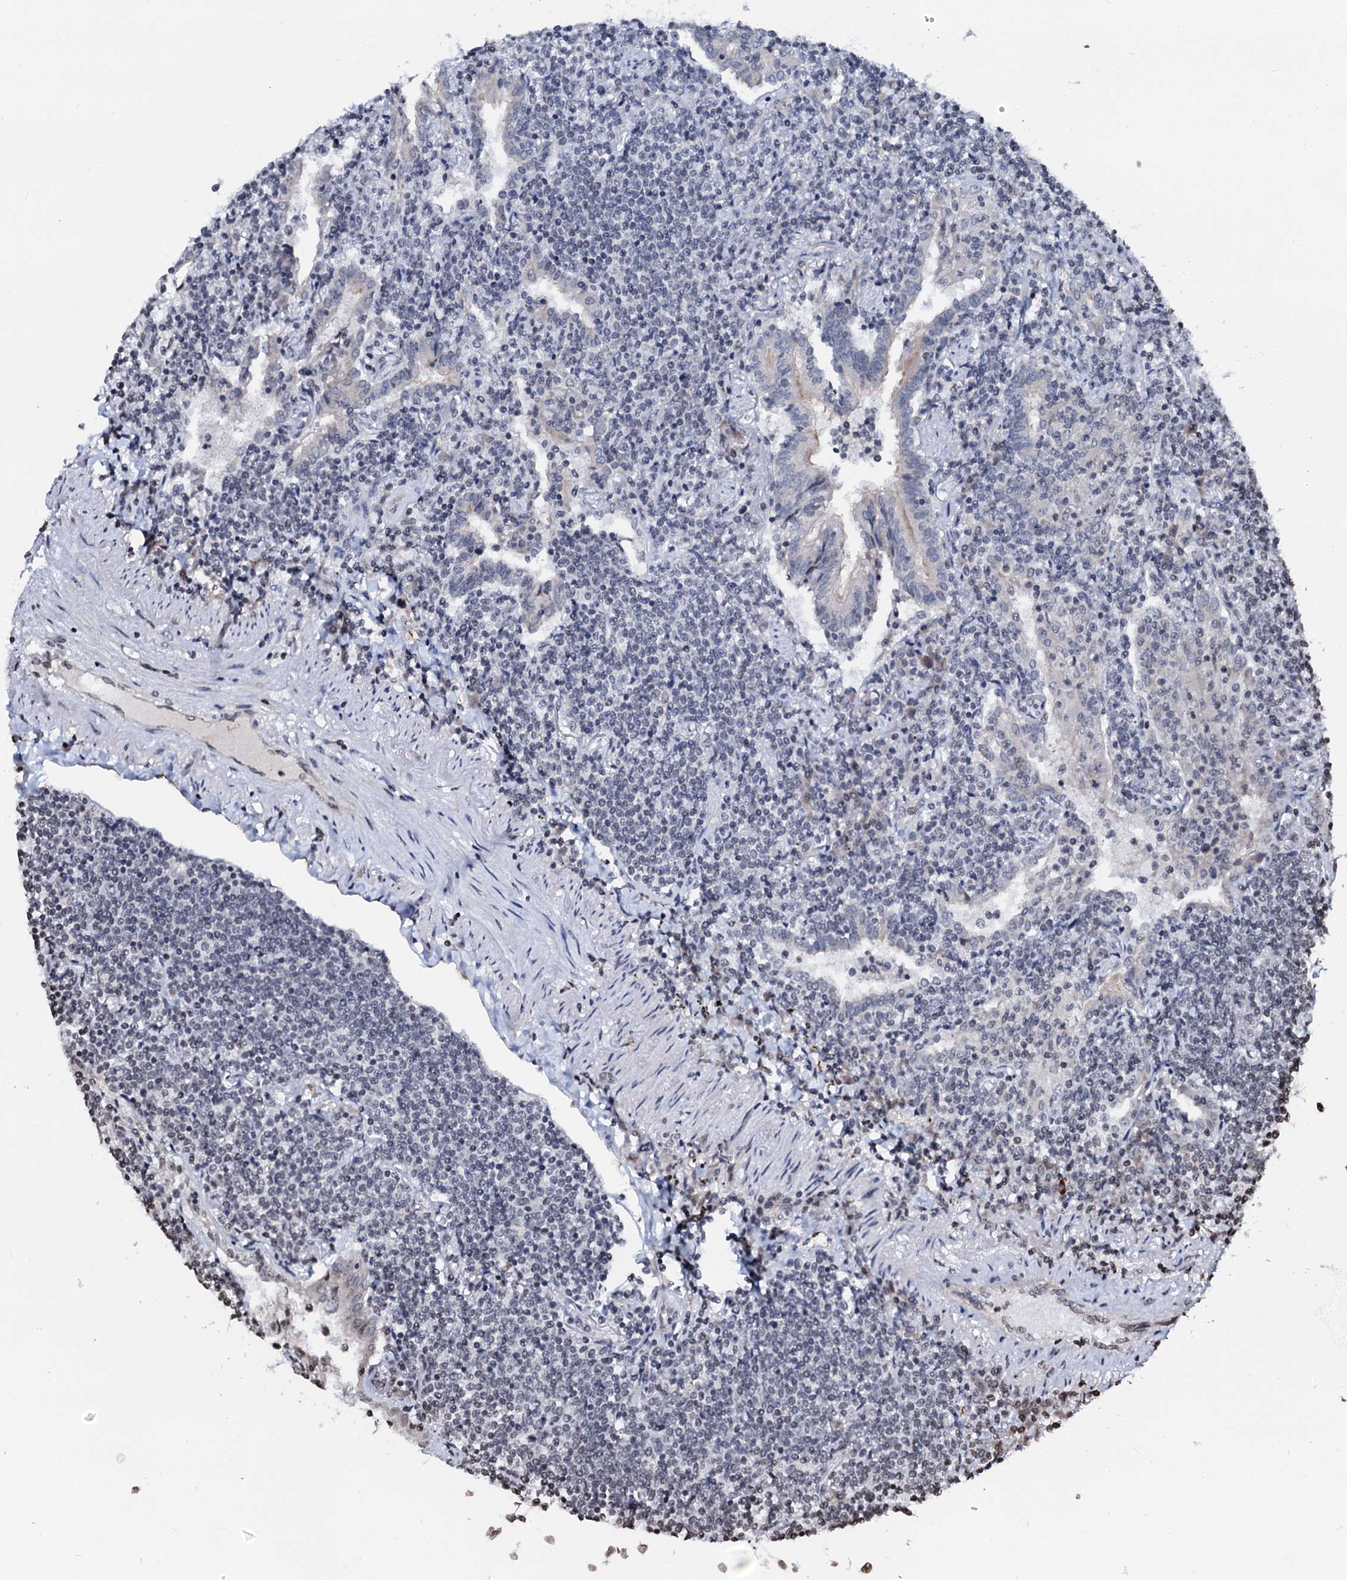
{"staining": {"intensity": "negative", "quantity": "none", "location": "none"}, "tissue": "lymphoma", "cell_type": "Tumor cells", "image_type": "cancer", "snomed": [{"axis": "morphology", "description": "Malignant lymphoma, non-Hodgkin's type, Low grade"}, {"axis": "topography", "description": "Lung"}], "caption": "Immunohistochemistry of malignant lymphoma, non-Hodgkin's type (low-grade) reveals no staining in tumor cells.", "gene": "LSM11", "patient": {"sex": "female", "age": 71}}